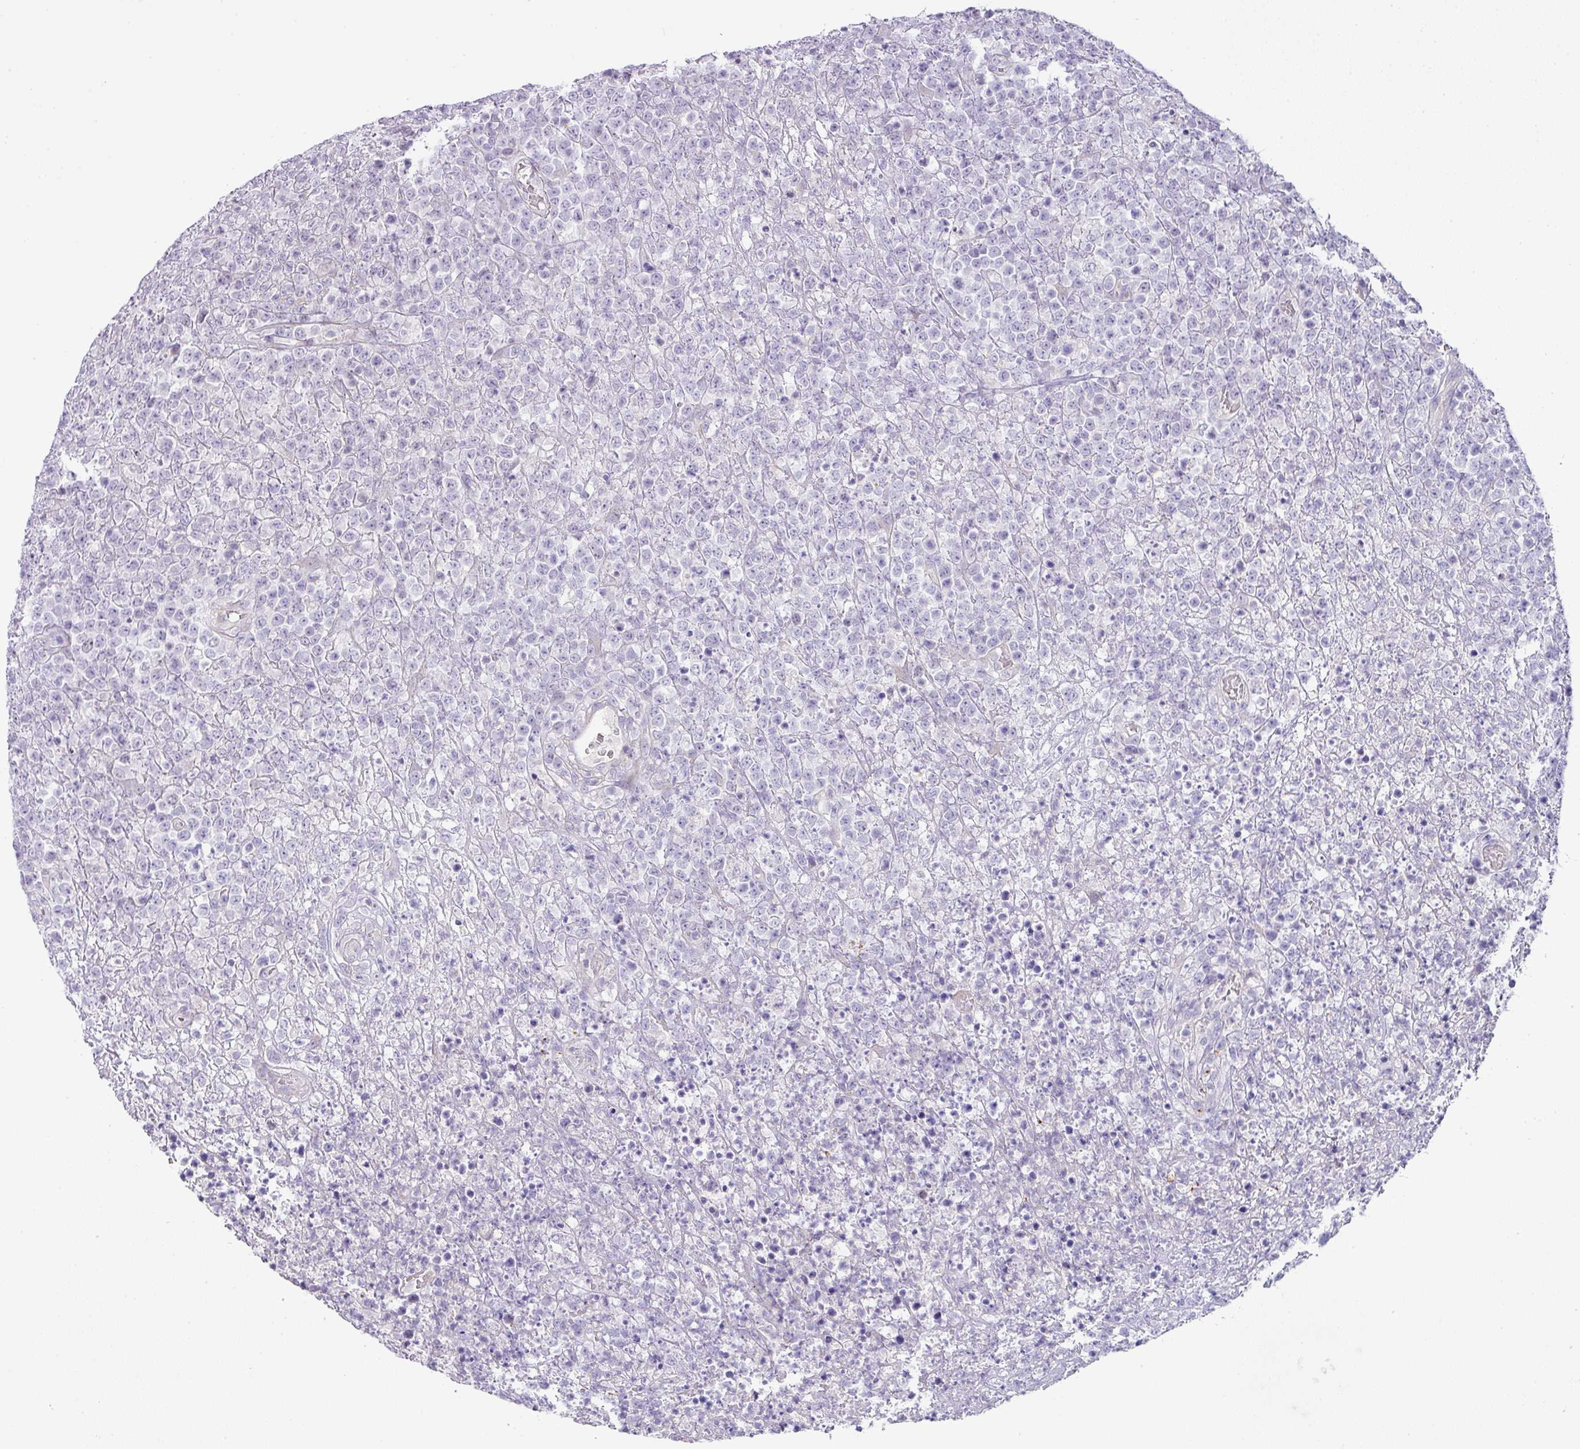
{"staining": {"intensity": "negative", "quantity": "none", "location": "none"}, "tissue": "lymphoma", "cell_type": "Tumor cells", "image_type": "cancer", "snomed": [{"axis": "morphology", "description": "Malignant lymphoma, non-Hodgkin's type, High grade"}, {"axis": "topography", "description": "Colon"}], "caption": "A high-resolution histopathology image shows immunohistochemistry (IHC) staining of high-grade malignant lymphoma, non-Hodgkin's type, which displays no significant staining in tumor cells. (DAB (3,3'-diaminobenzidine) IHC, high magnification).", "gene": "OR52N1", "patient": {"sex": "female", "age": 53}}